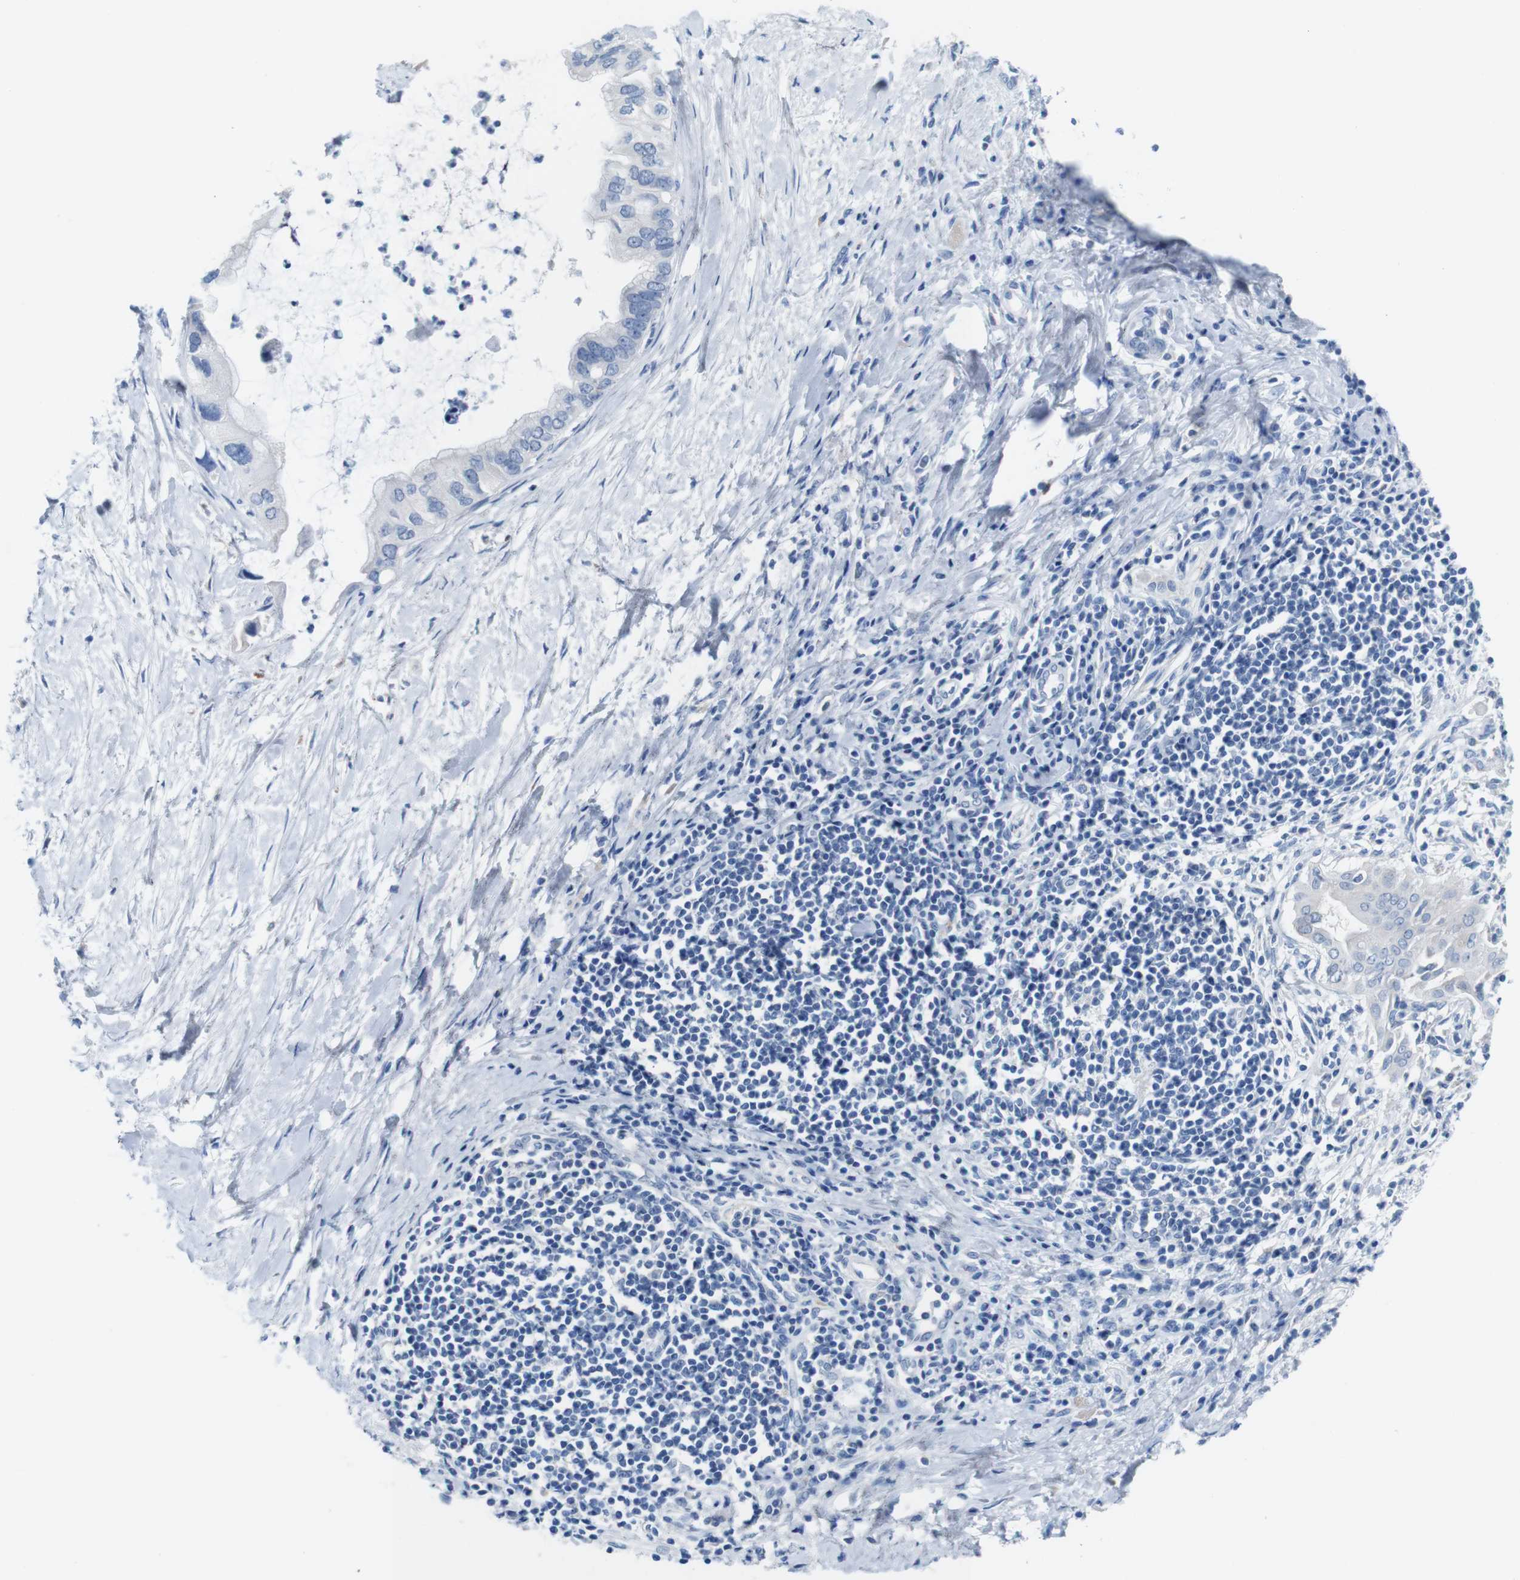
{"staining": {"intensity": "negative", "quantity": "none", "location": "none"}, "tissue": "pancreatic cancer", "cell_type": "Tumor cells", "image_type": "cancer", "snomed": [{"axis": "morphology", "description": "Adenocarcinoma, NOS"}, {"axis": "topography", "description": "Pancreas"}], "caption": "Immunohistochemistry micrograph of neoplastic tissue: pancreatic adenocarcinoma stained with DAB reveals no significant protein positivity in tumor cells.", "gene": "IGSF8", "patient": {"sex": "male", "age": 55}}